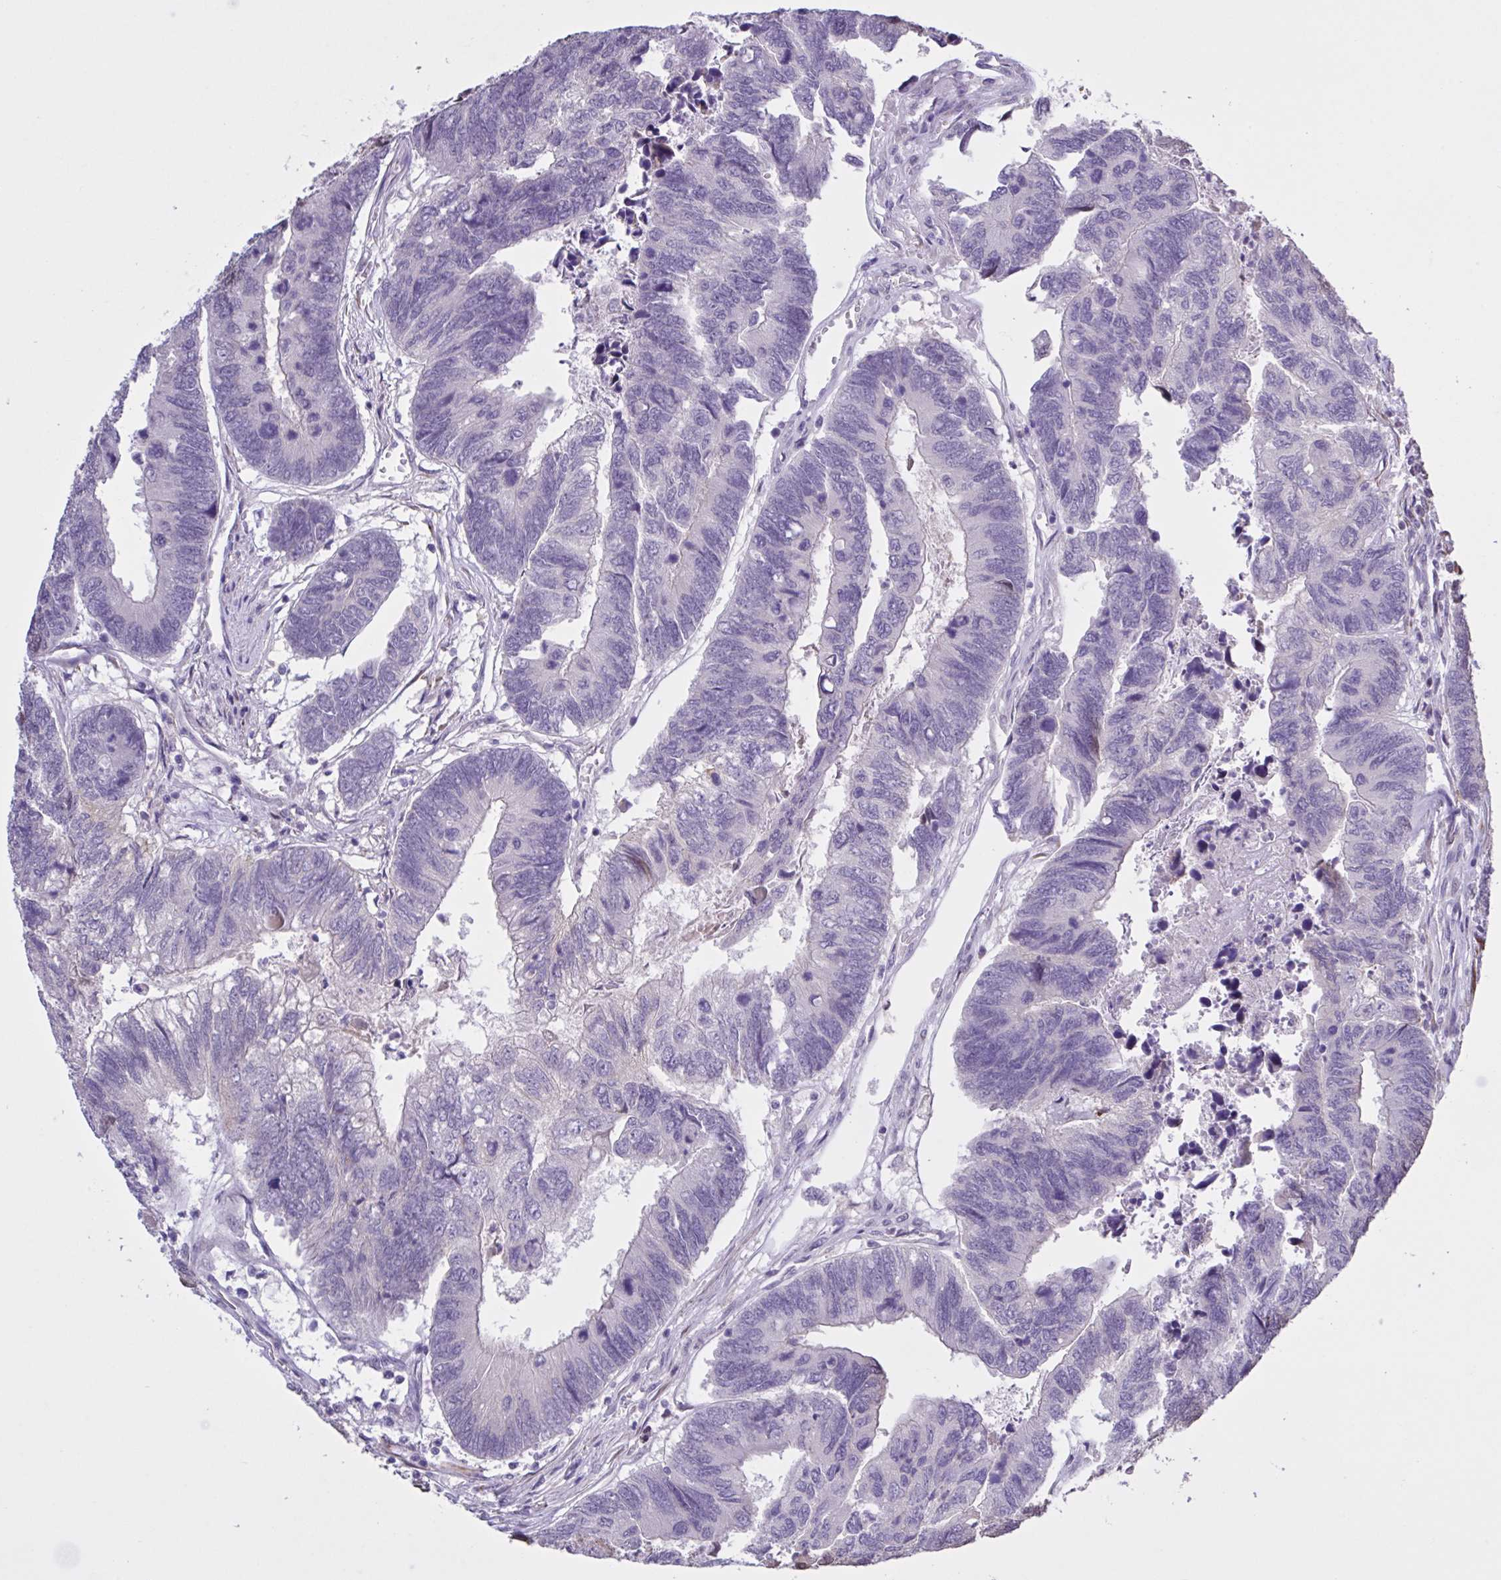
{"staining": {"intensity": "negative", "quantity": "none", "location": "none"}, "tissue": "colorectal cancer", "cell_type": "Tumor cells", "image_type": "cancer", "snomed": [{"axis": "morphology", "description": "Adenocarcinoma, NOS"}, {"axis": "topography", "description": "Colon"}], "caption": "This histopathology image is of colorectal cancer (adenocarcinoma) stained with immunohistochemistry to label a protein in brown with the nuclei are counter-stained blue. There is no staining in tumor cells. Nuclei are stained in blue.", "gene": "MRGPRX2", "patient": {"sex": "female", "age": 67}}